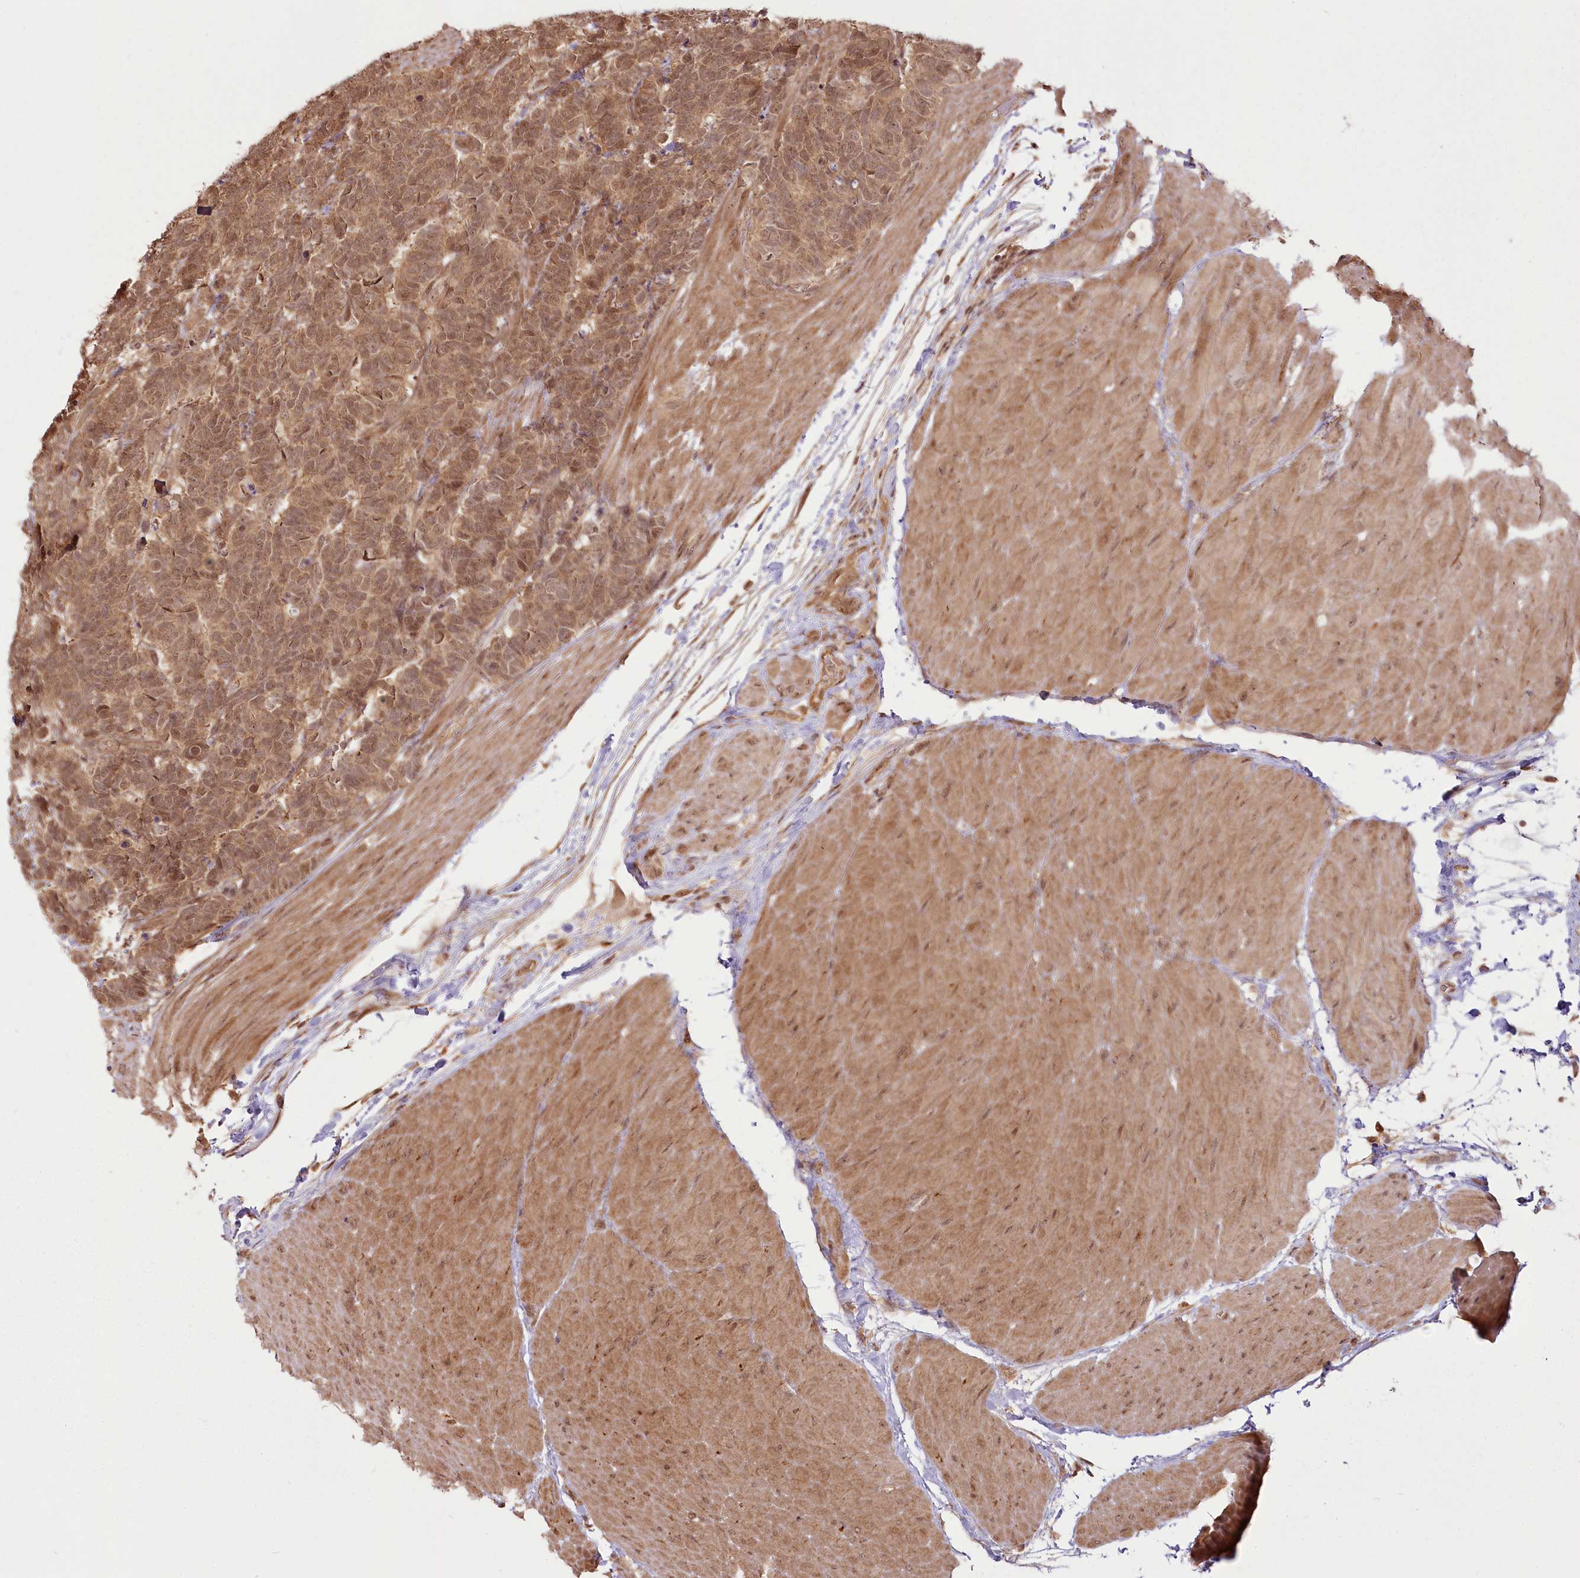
{"staining": {"intensity": "moderate", "quantity": ">75%", "location": "cytoplasmic/membranous,nuclear"}, "tissue": "carcinoid", "cell_type": "Tumor cells", "image_type": "cancer", "snomed": [{"axis": "morphology", "description": "Carcinoma, NOS"}, {"axis": "morphology", "description": "Carcinoid, malignant, NOS"}, {"axis": "topography", "description": "Urinary bladder"}], "caption": "Carcinoma stained with a brown dye exhibits moderate cytoplasmic/membranous and nuclear positive staining in about >75% of tumor cells.", "gene": "R3HDM2", "patient": {"sex": "male", "age": 57}}